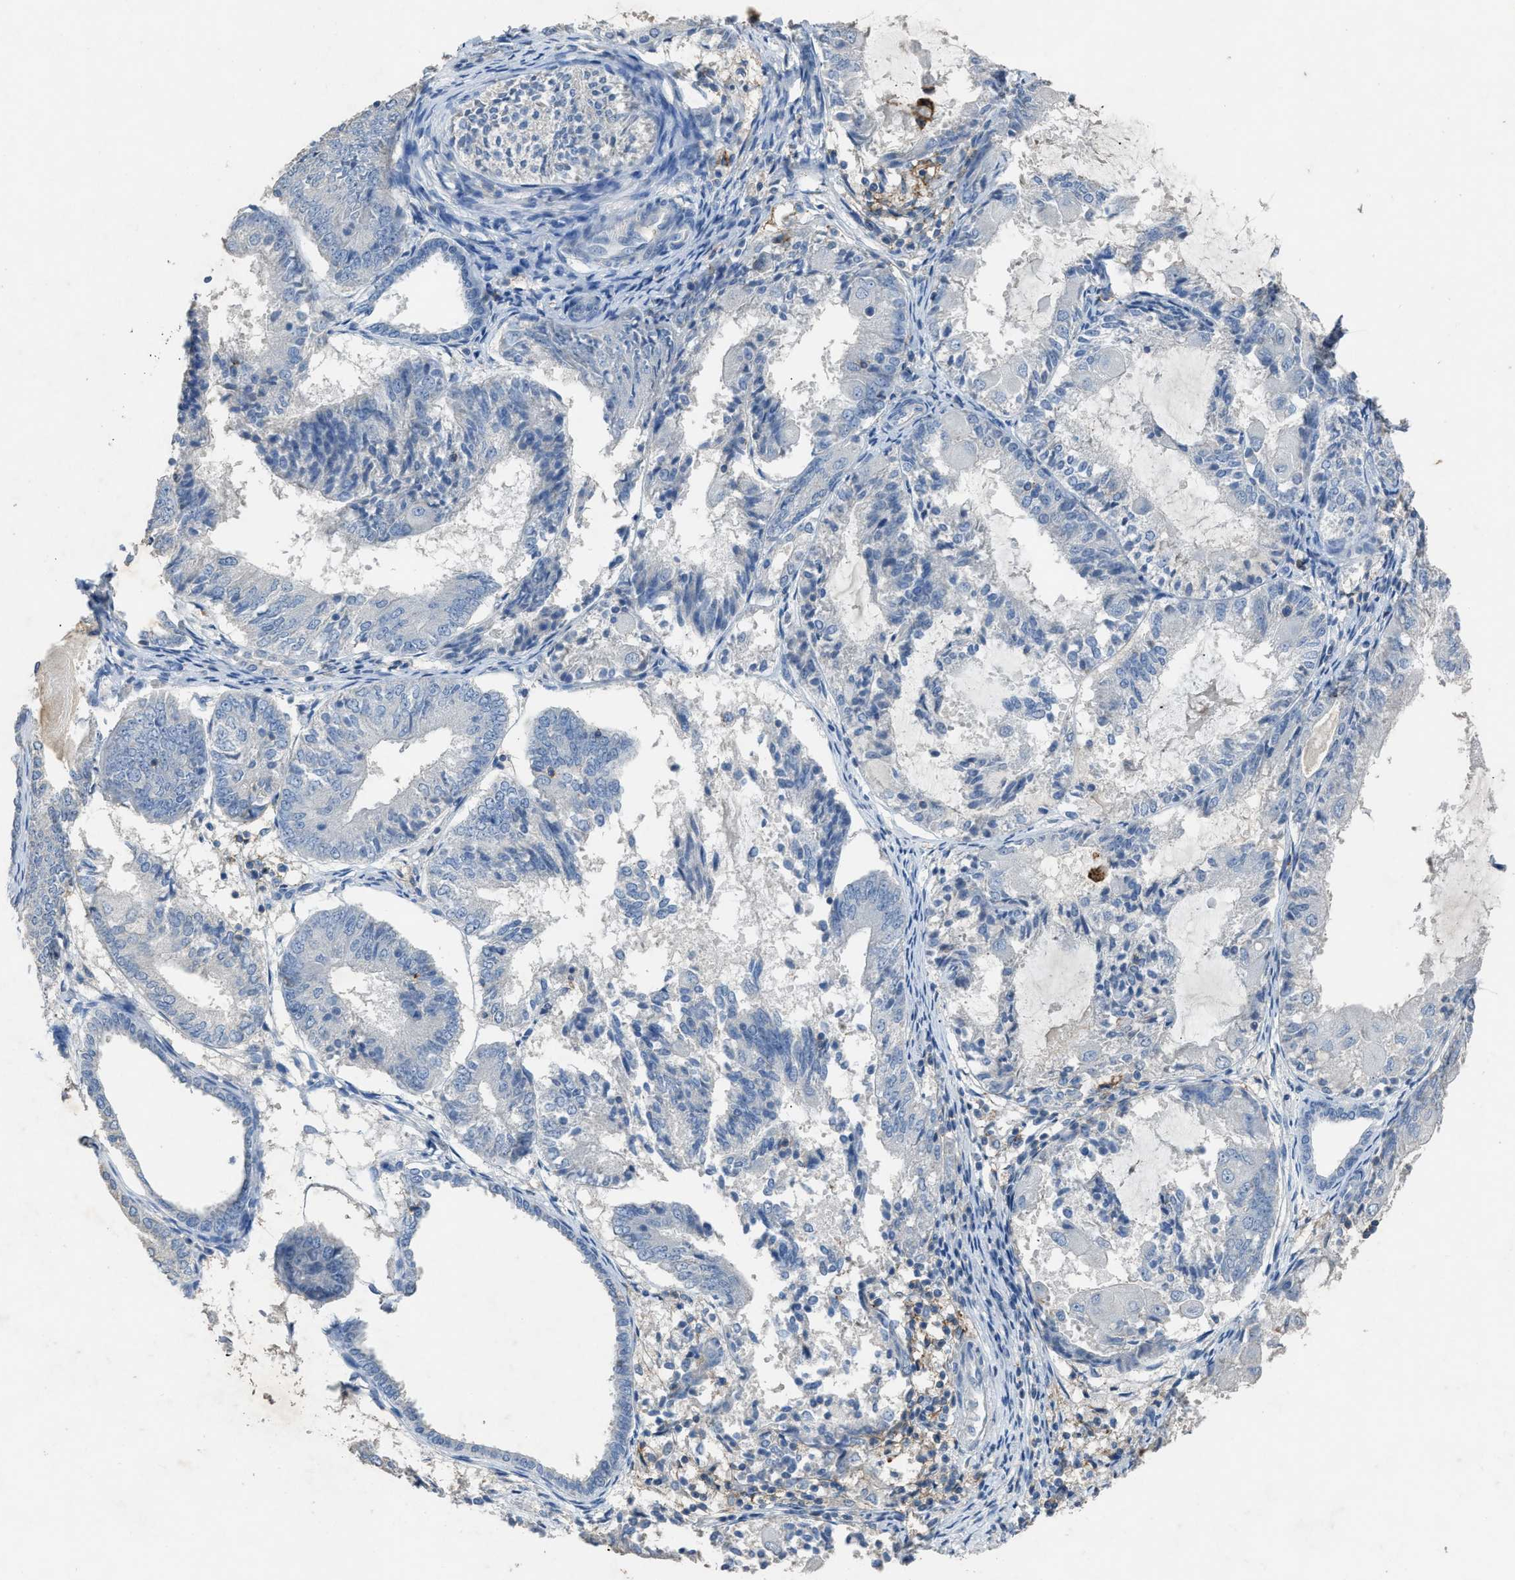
{"staining": {"intensity": "negative", "quantity": "none", "location": "none"}, "tissue": "endometrial cancer", "cell_type": "Tumor cells", "image_type": "cancer", "snomed": [{"axis": "morphology", "description": "Adenocarcinoma, NOS"}, {"axis": "topography", "description": "Endometrium"}], "caption": "Immunohistochemistry (IHC) histopathology image of neoplastic tissue: human endometrial cancer (adenocarcinoma) stained with DAB (3,3'-diaminobenzidine) demonstrates no significant protein positivity in tumor cells.", "gene": "OR51E1", "patient": {"sex": "female", "age": 81}}